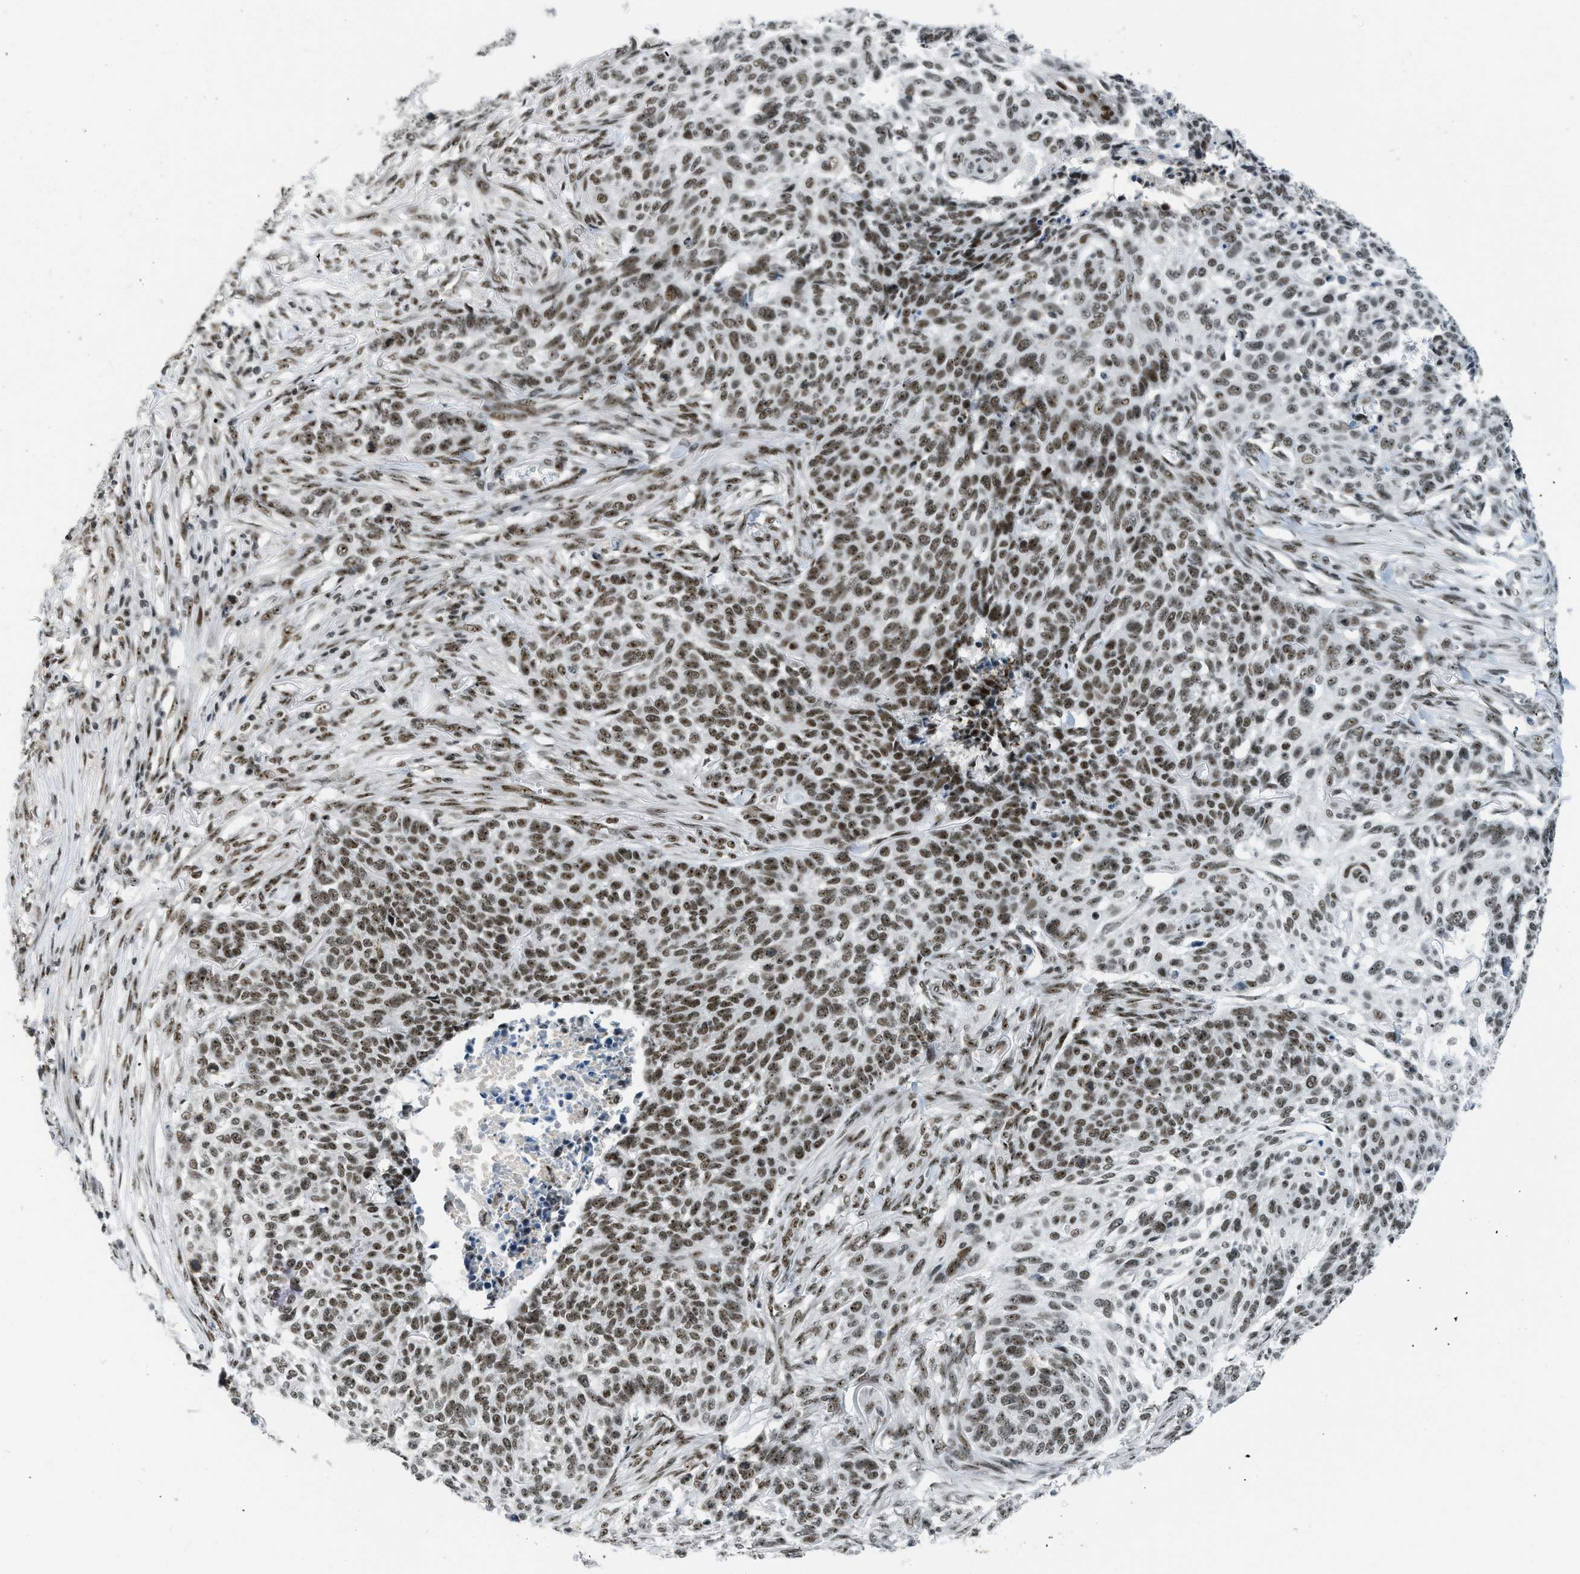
{"staining": {"intensity": "moderate", "quantity": ">75%", "location": "nuclear"}, "tissue": "skin cancer", "cell_type": "Tumor cells", "image_type": "cancer", "snomed": [{"axis": "morphology", "description": "Basal cell carcinoma"}, {"axis": "topography", "description": "Skin"}], "caption": "Skin basal cell carcinoma was stained to show a protein in brown. There is medium levels of moderate nuclear expression in approximately >75% of tumor cells.", "gene": "URB1", "patient": {"sex": "male", "age": 85}}